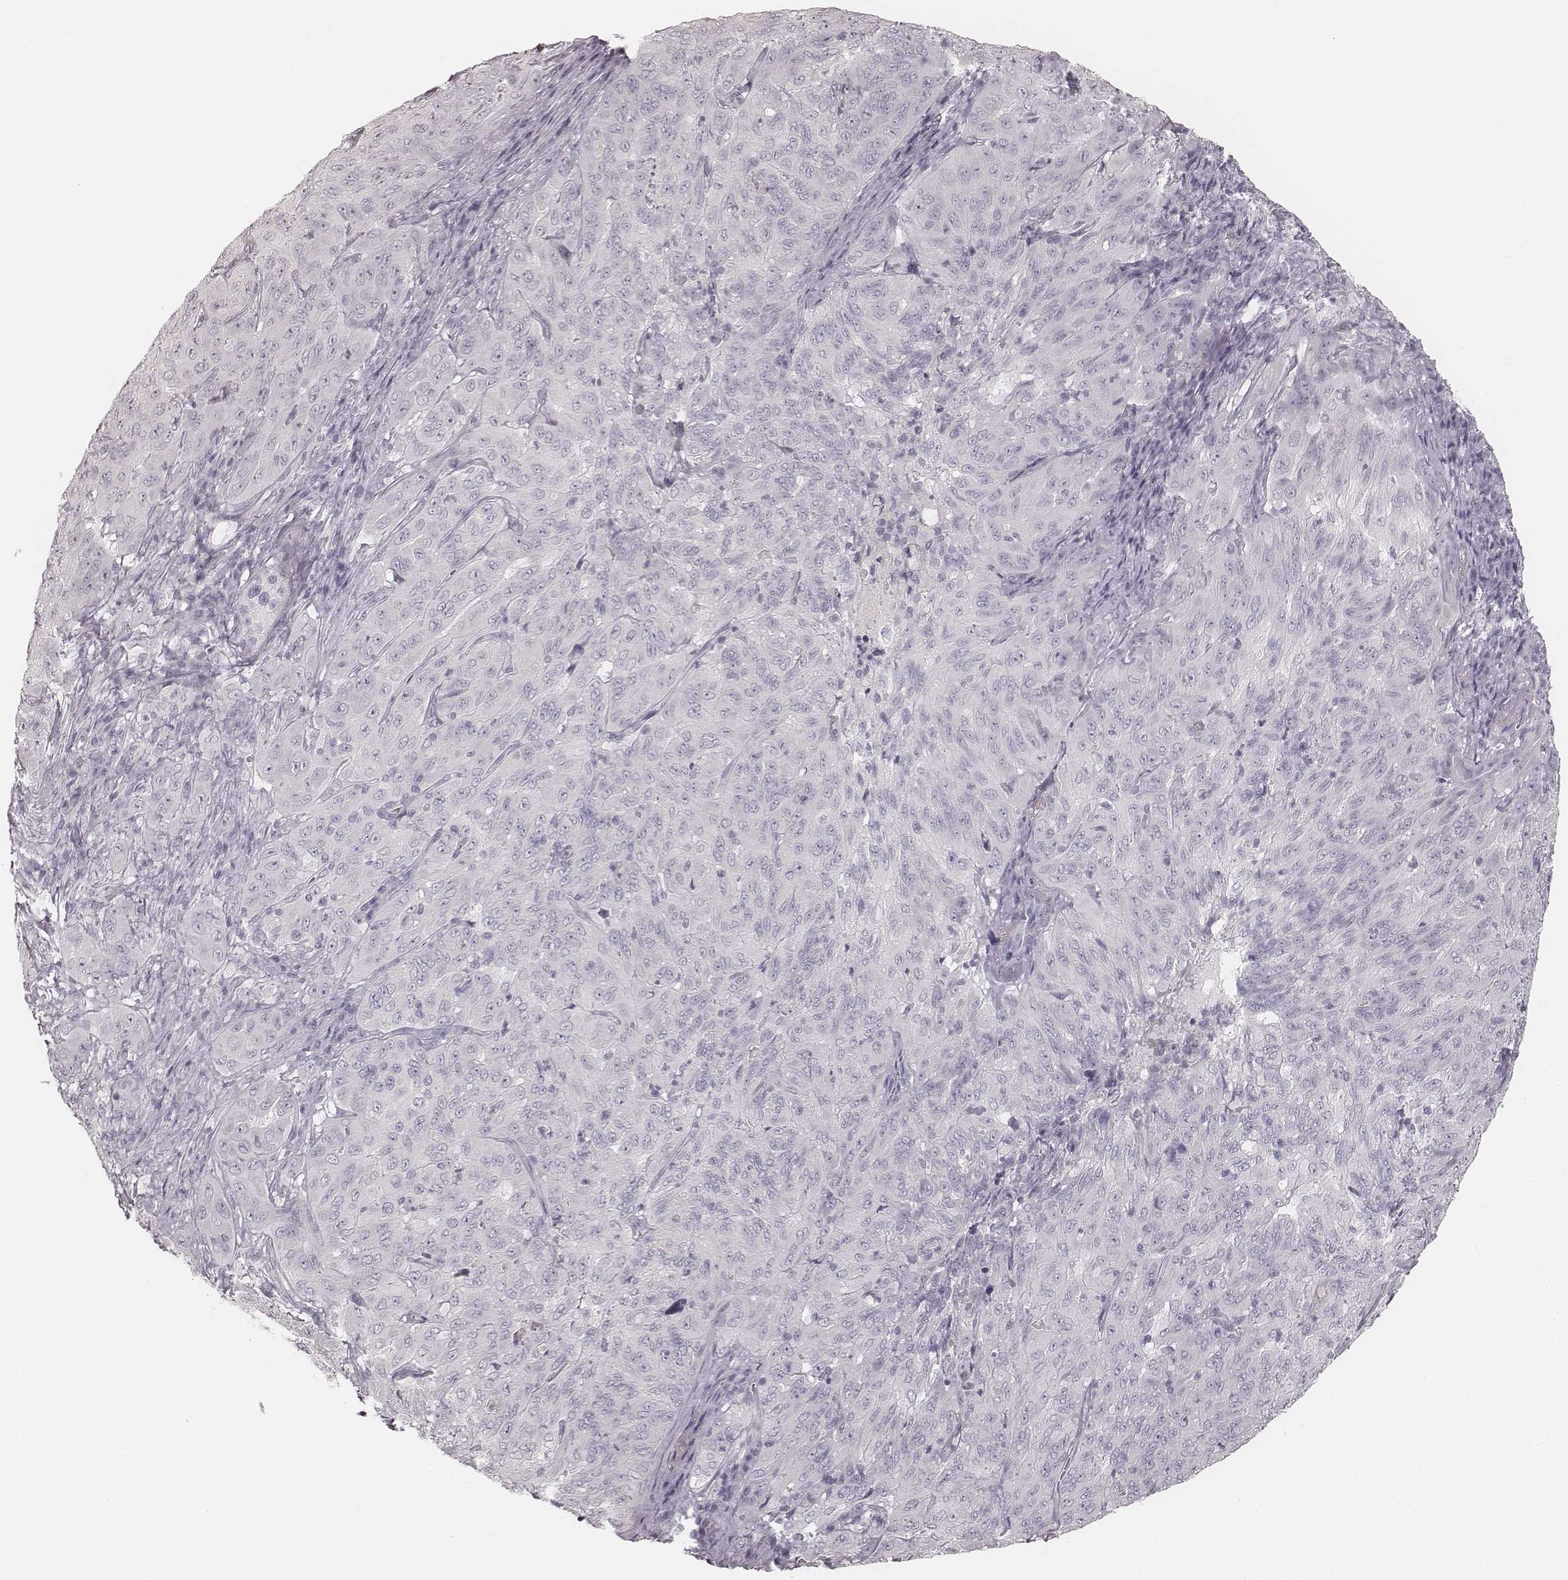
{"staining": {"intensity": "negative", "quantity": "none", "location": "none"}, "tissue": "pancreatic cancer", "cell_type": "Tumor cells", "image_type": "cancer", "snomed": [{"axis": "morphology", "description": "Adenocarcinoma, NOS"}, {"axis": "topography", "description": "Pancreas"}], "caption": "This is a image of immunohistochemistry staining of pancreatic adenocarcinoma, which shows no positivity in tumor cells. (Stains: DAB (3,3'-diaminobenzidine) IHC with hematoxylin counter stain, Microscopy: brightfield microscopy at high magnification).", "gene": "KRT31", "patient": {"sex": "male", "age": 63}}